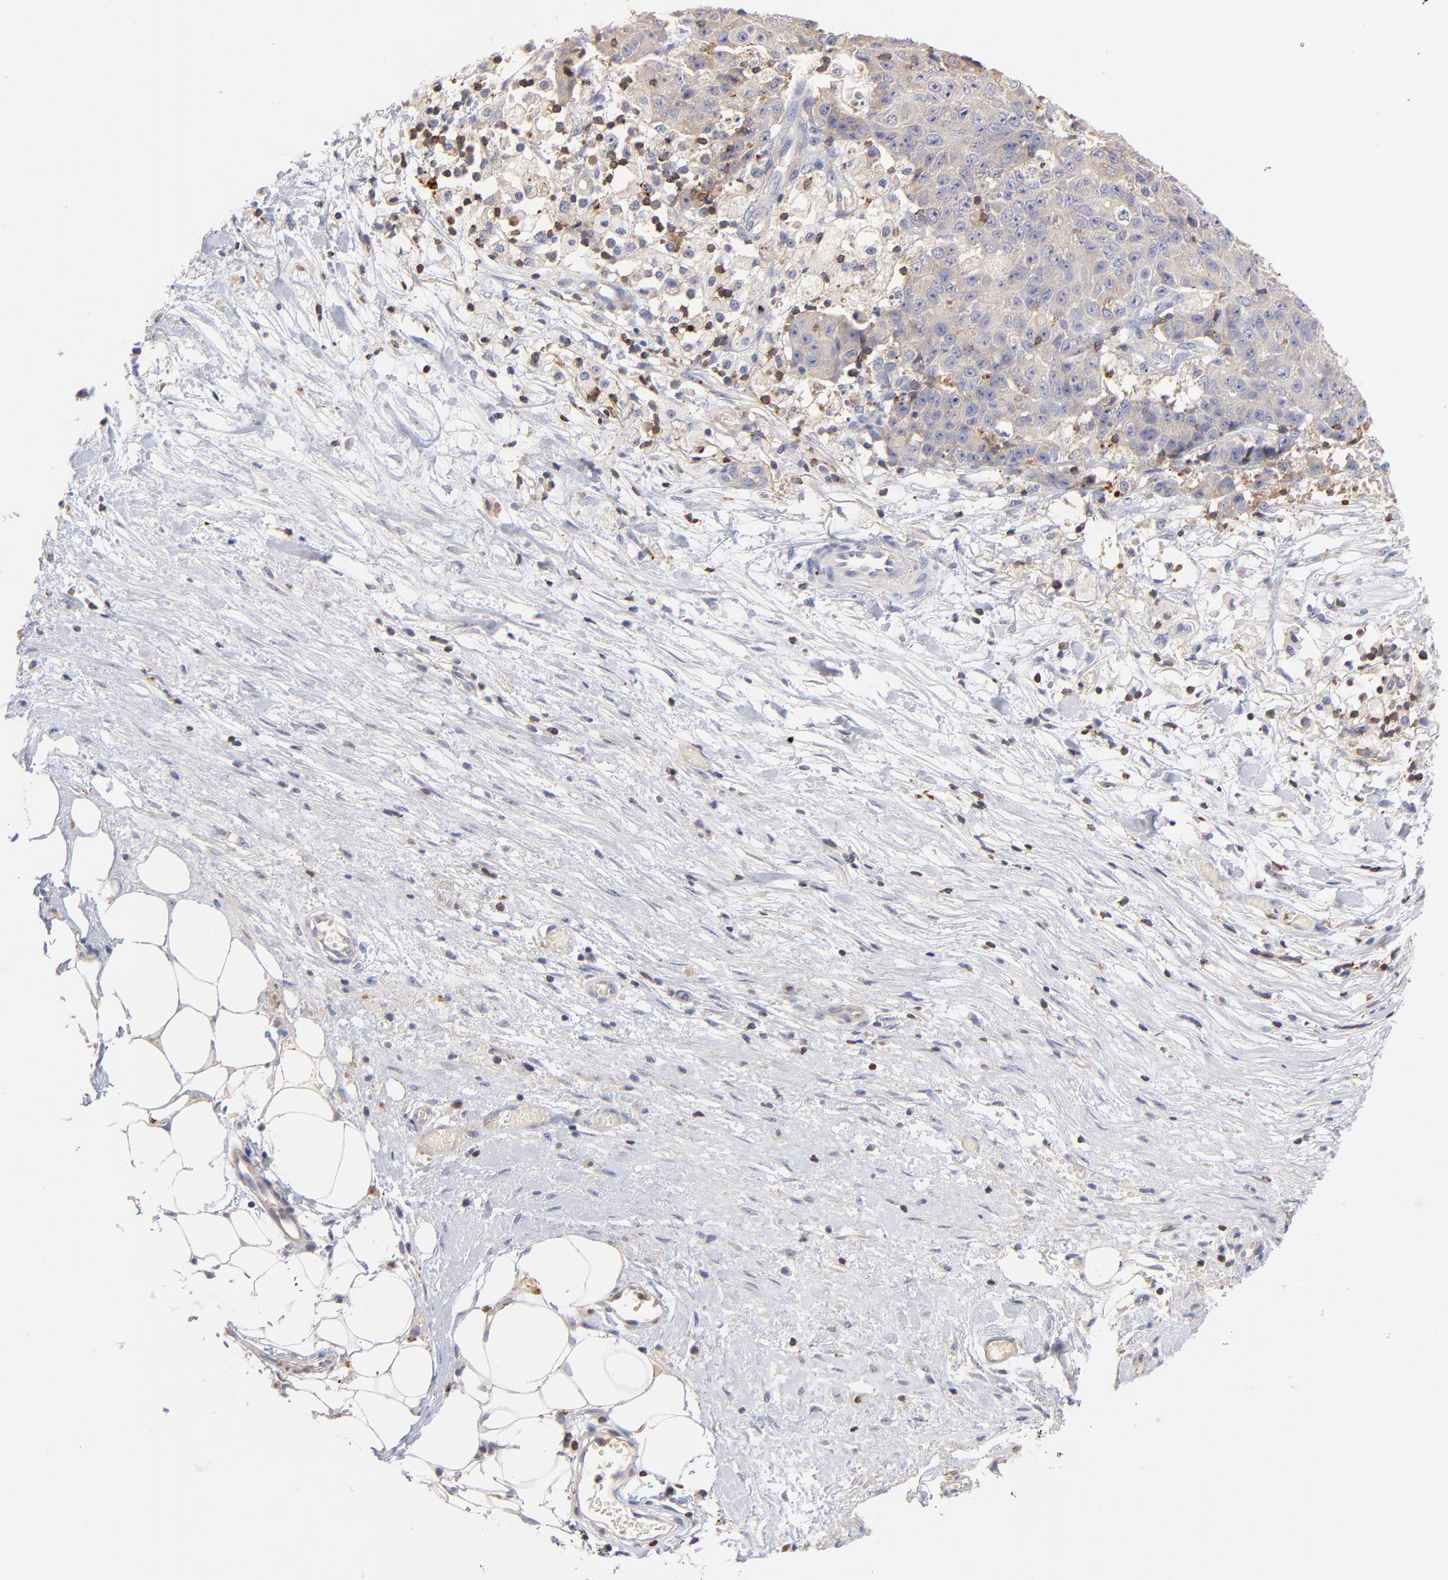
{"staining": {"intensity": "weak", "quantity": "25%-75%", "location": "cytoplasmic/membranous"}, "tissue": "ovarian cancer", "cell_type": "Tumor cells", "image_type": "cancer", "snomed": [{"axis": "morphology", "description": "Carcinoma, endometroid"}, {"axis": "topography", "description": "Ovary"}], "caption": "This is a photomicrograph of immunohistochemistry (IHC) staining of ovarian cancer, which shows weak expression in the cytoplasmic/membranous of tumor cells.", "gene": "KREMEN2", "patient": {"sex": "female", "age": 42}}